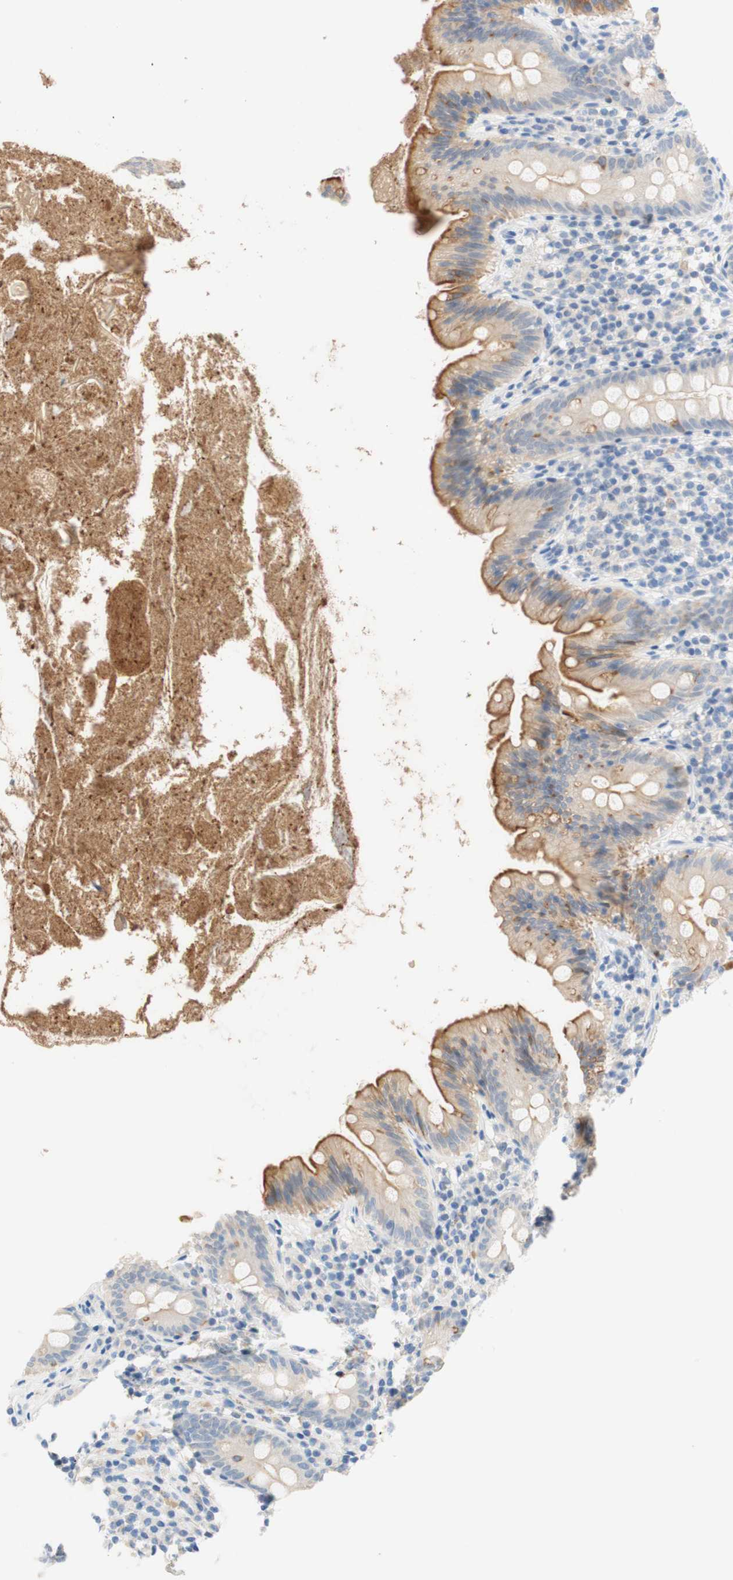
{"staining": {"intensity": "moderate", "quantity": "25%-75%", "location": "cytoplasmic/membranous"}, "tissue": "appendix", "cell_type": "Glandular cells", "image_type": "normal", "snomed": [{"axis": "morphology", "description": "Normal tissue, NOS"}, {"axis": "topography", "description": "Appendix"}], "caption": "Immunohistochemistry photomicrograph of normal appendix: human appendix stained using immunohistochemistry (IHC) displays medium levels of moderate protein expression localized specifically in the cytoplasmic/membranous of glandular cells, appearing as a cytoplasmic/membranous brown color.", "gene": "ENTREP2", "patient": {"sex": "male", "age": 52}}